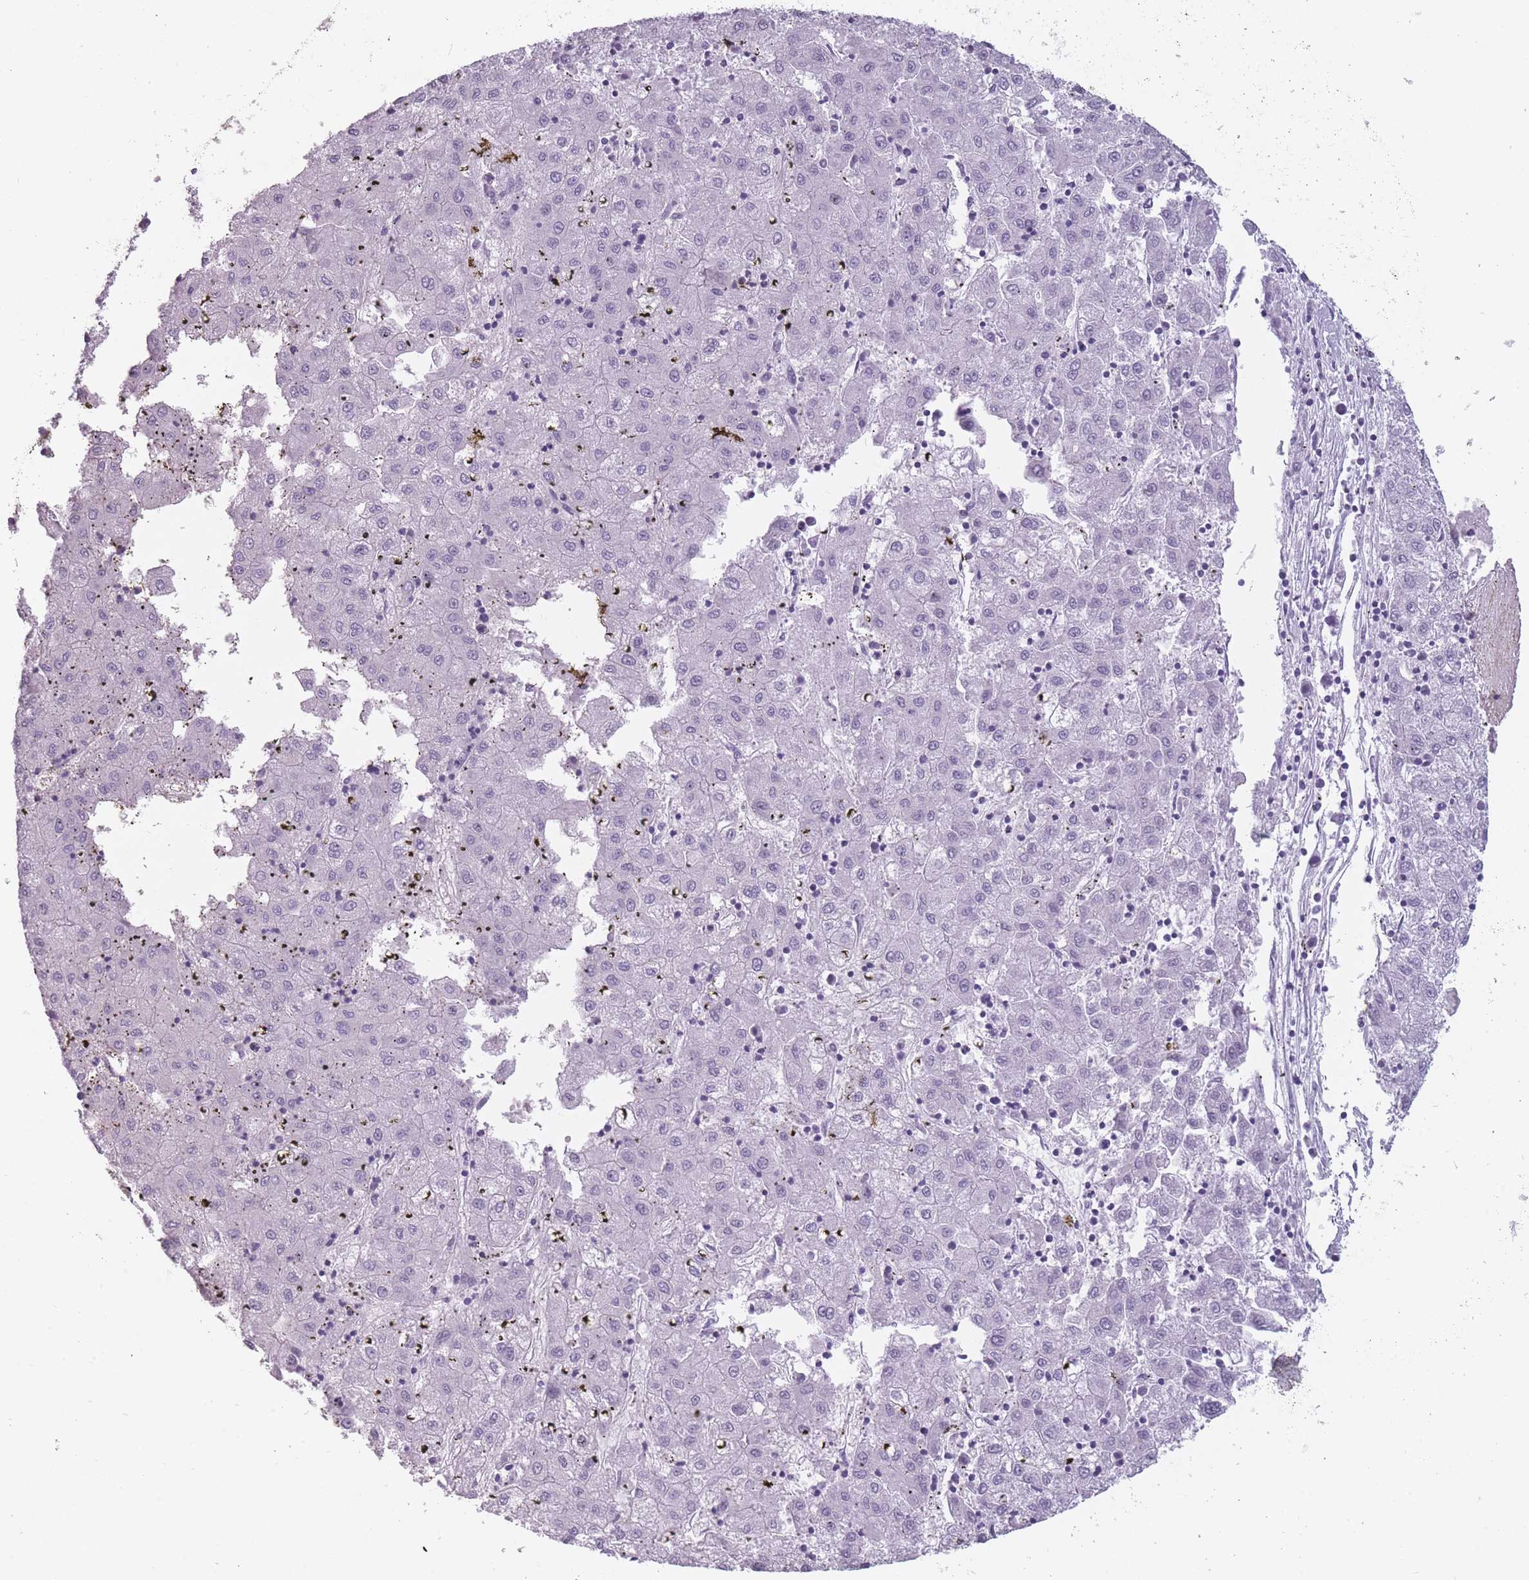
{"staining": {"intensity": "negative", "quantity": "none", "location": "none"}, "tissue": "liver cancer", "cell_type": "Tumor cells", "image_type": "cancer", "snomed": [{"axis": "morphology", "description": "Carcinoma, Hepatocellular, NOS"}, {"axis": "topography", "description": "Liver"}], "caption": "Histopathology image shows no protein positivity in tumor cells of hepatocellular carcinoma (liver) tissue.", "gene": "PPFIA3", "patient": {"sex": "male", "age": 72}}